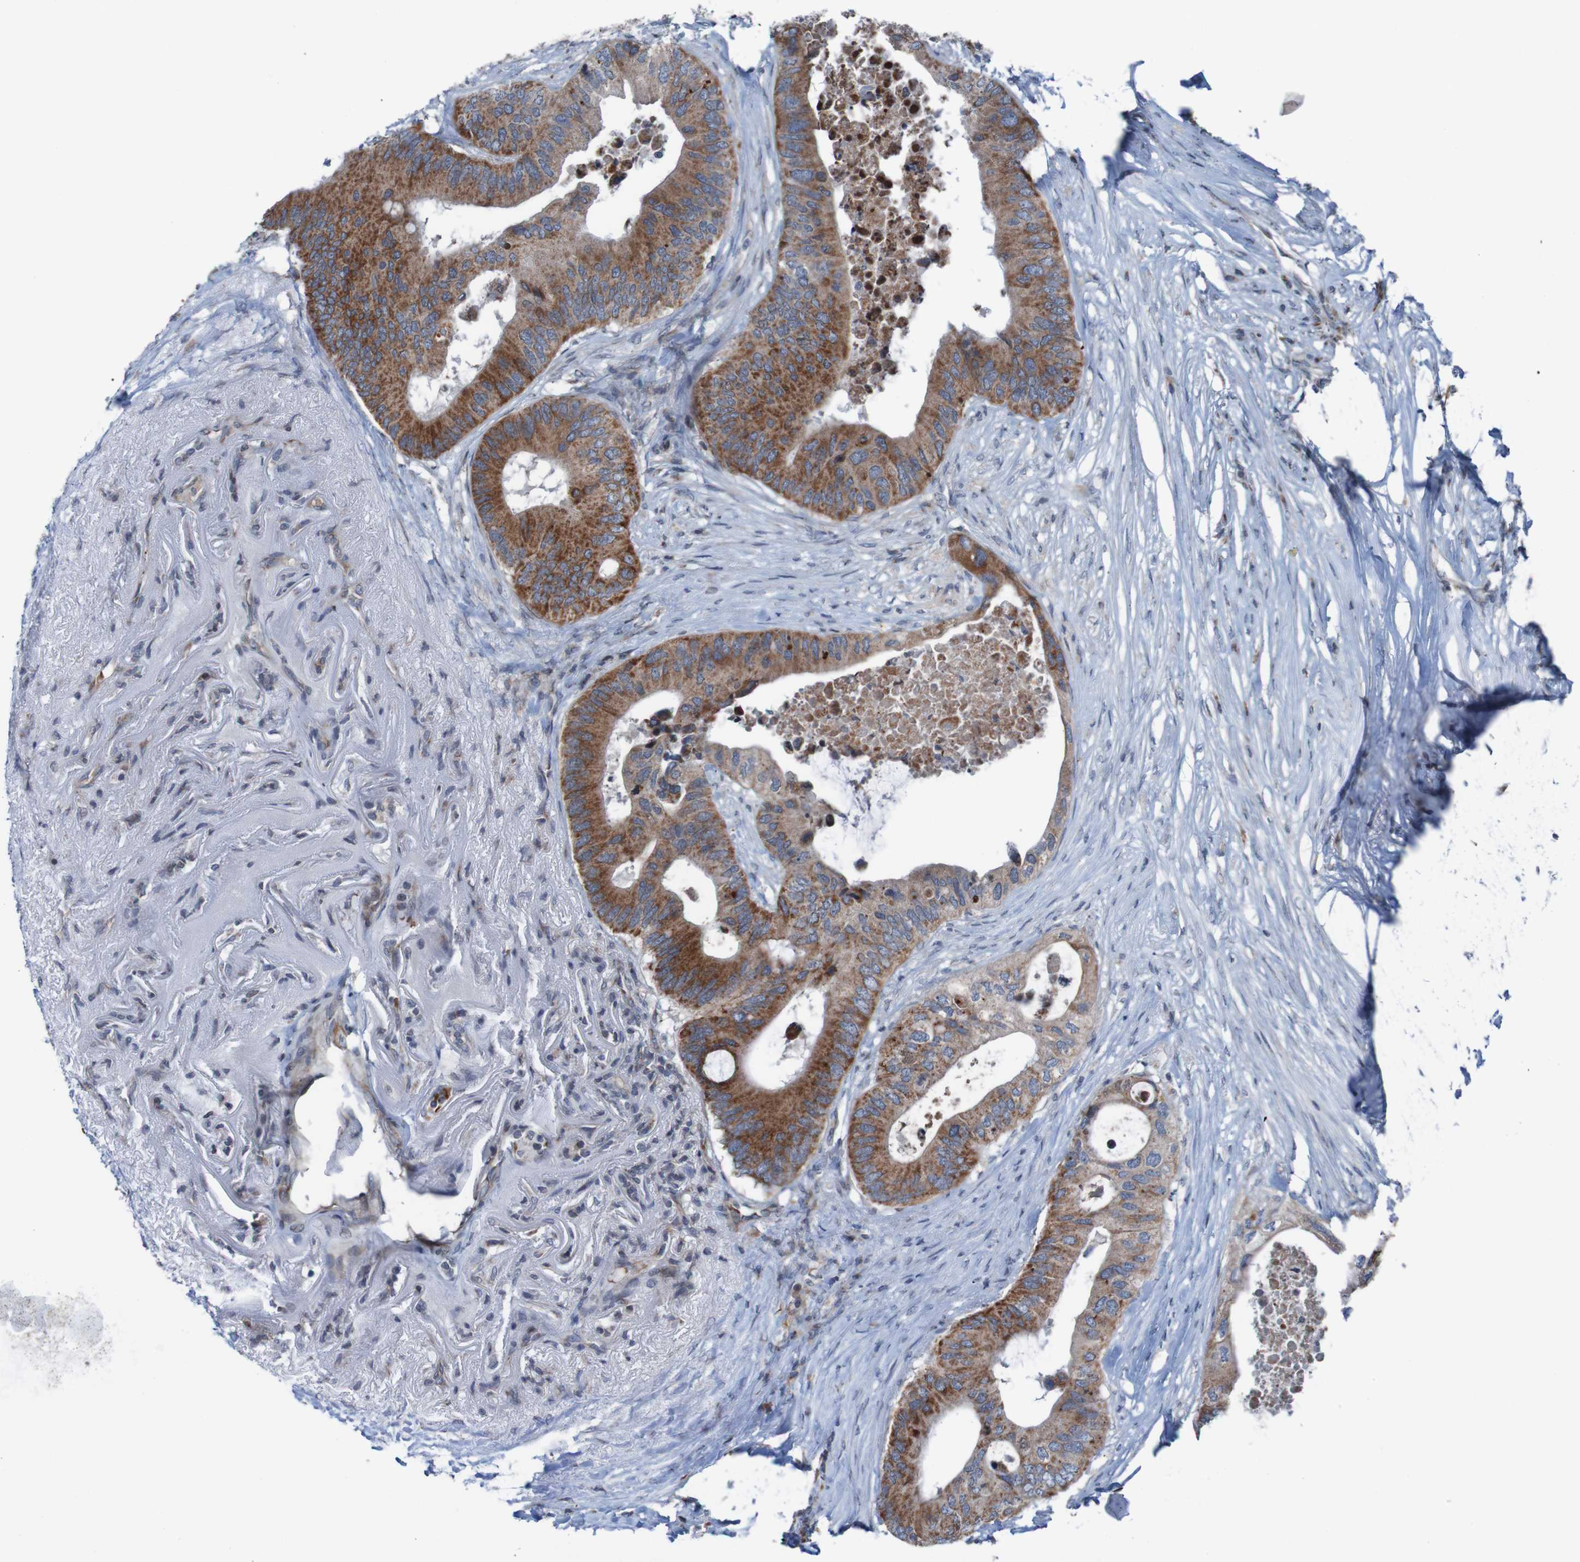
{"staining": {"intensity": "strong", "quantity": ">75%", "location": "cytoplasmic/membranous"}, "tissue": "colorectal cancer", "cell_type": "Tumor cells", "image_type": "cancer", "snomed": [{"axis": "morphology", "description": "Adenocarcinoma, NOS"}, {"axis": "topography", "description": "Colon"}], "caption": "The image shows staining of colorectal cancer (adenocarcinoma), revealing strong cytoplasmic/membranous protein staining (brown color) within tumor cells.", "gene": "UNG", "patient": {"sex": "male", "age": 71}}